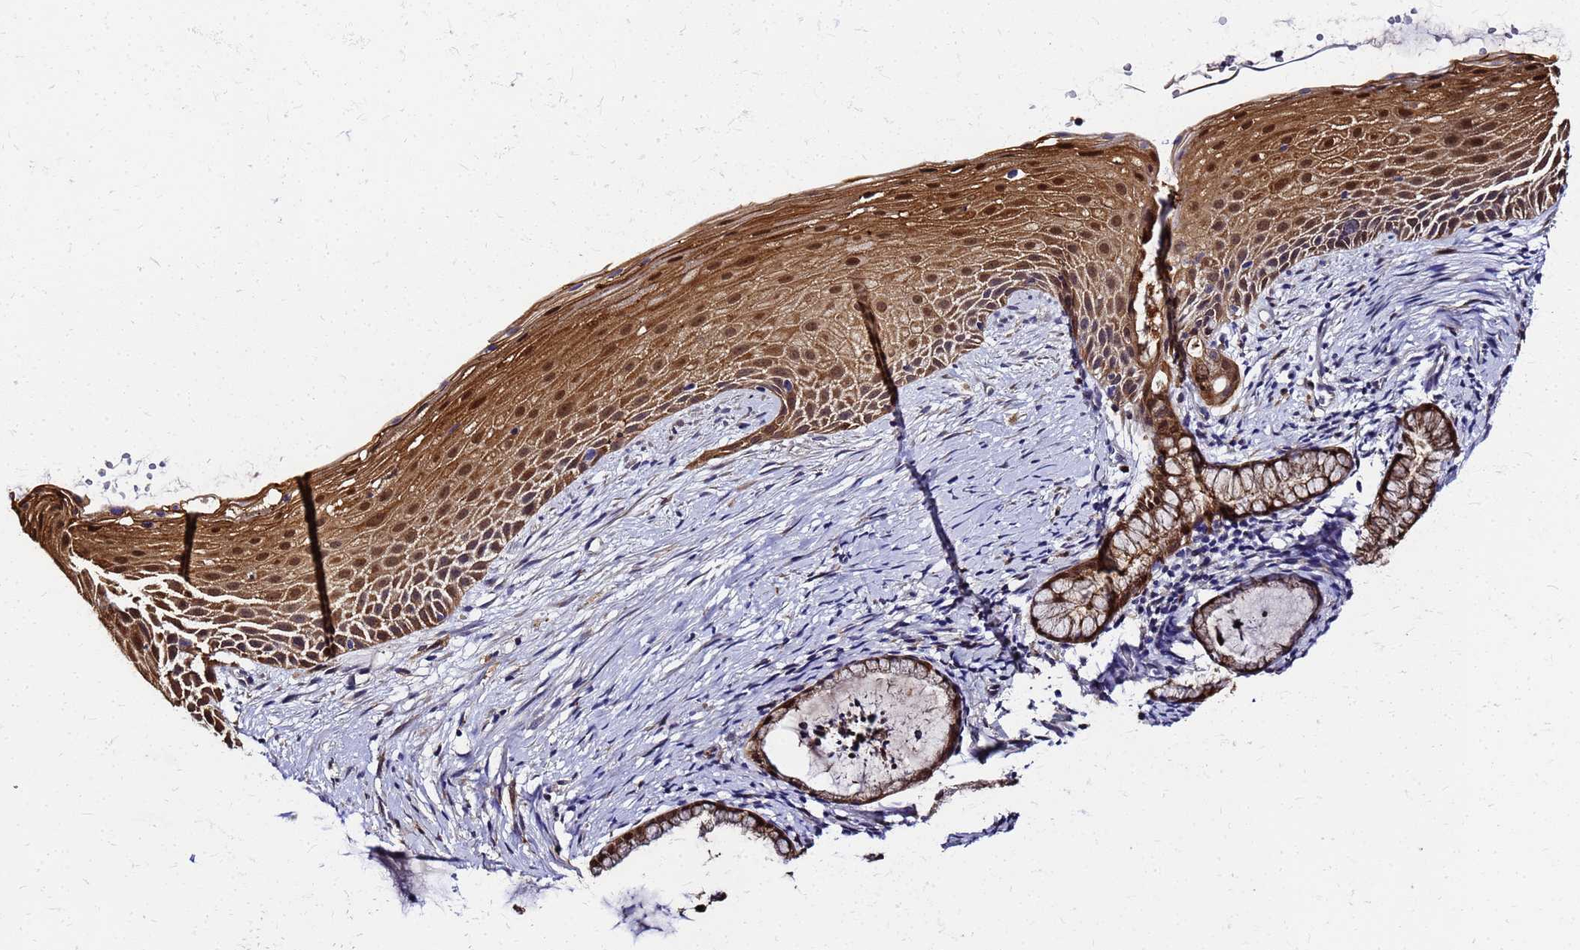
{"staining": {"intensity": "strong", "quantity": ">75%", "location": "cytoplasmic/membranous"}, "tissue": "cervix", "cell_type": "Glandular cells", "image_type": "normal", "snomed": [{"axis": "morphology", "description": "Normal tissue, NOS"}, {"axis": "topography", "description": "Cervix"}], "caption": "The histopathology image demonstrates a brown stain indicating the presence of a protein in the cytoplasmic/membranous of glandular cells in cervix. The protein is stained brown, and the nuclei are stained in blue (DAB IHC with brightfield microscopy, high magnification).", "gene": "S100A11", "patient": {"sex": "female", "age": 36}}